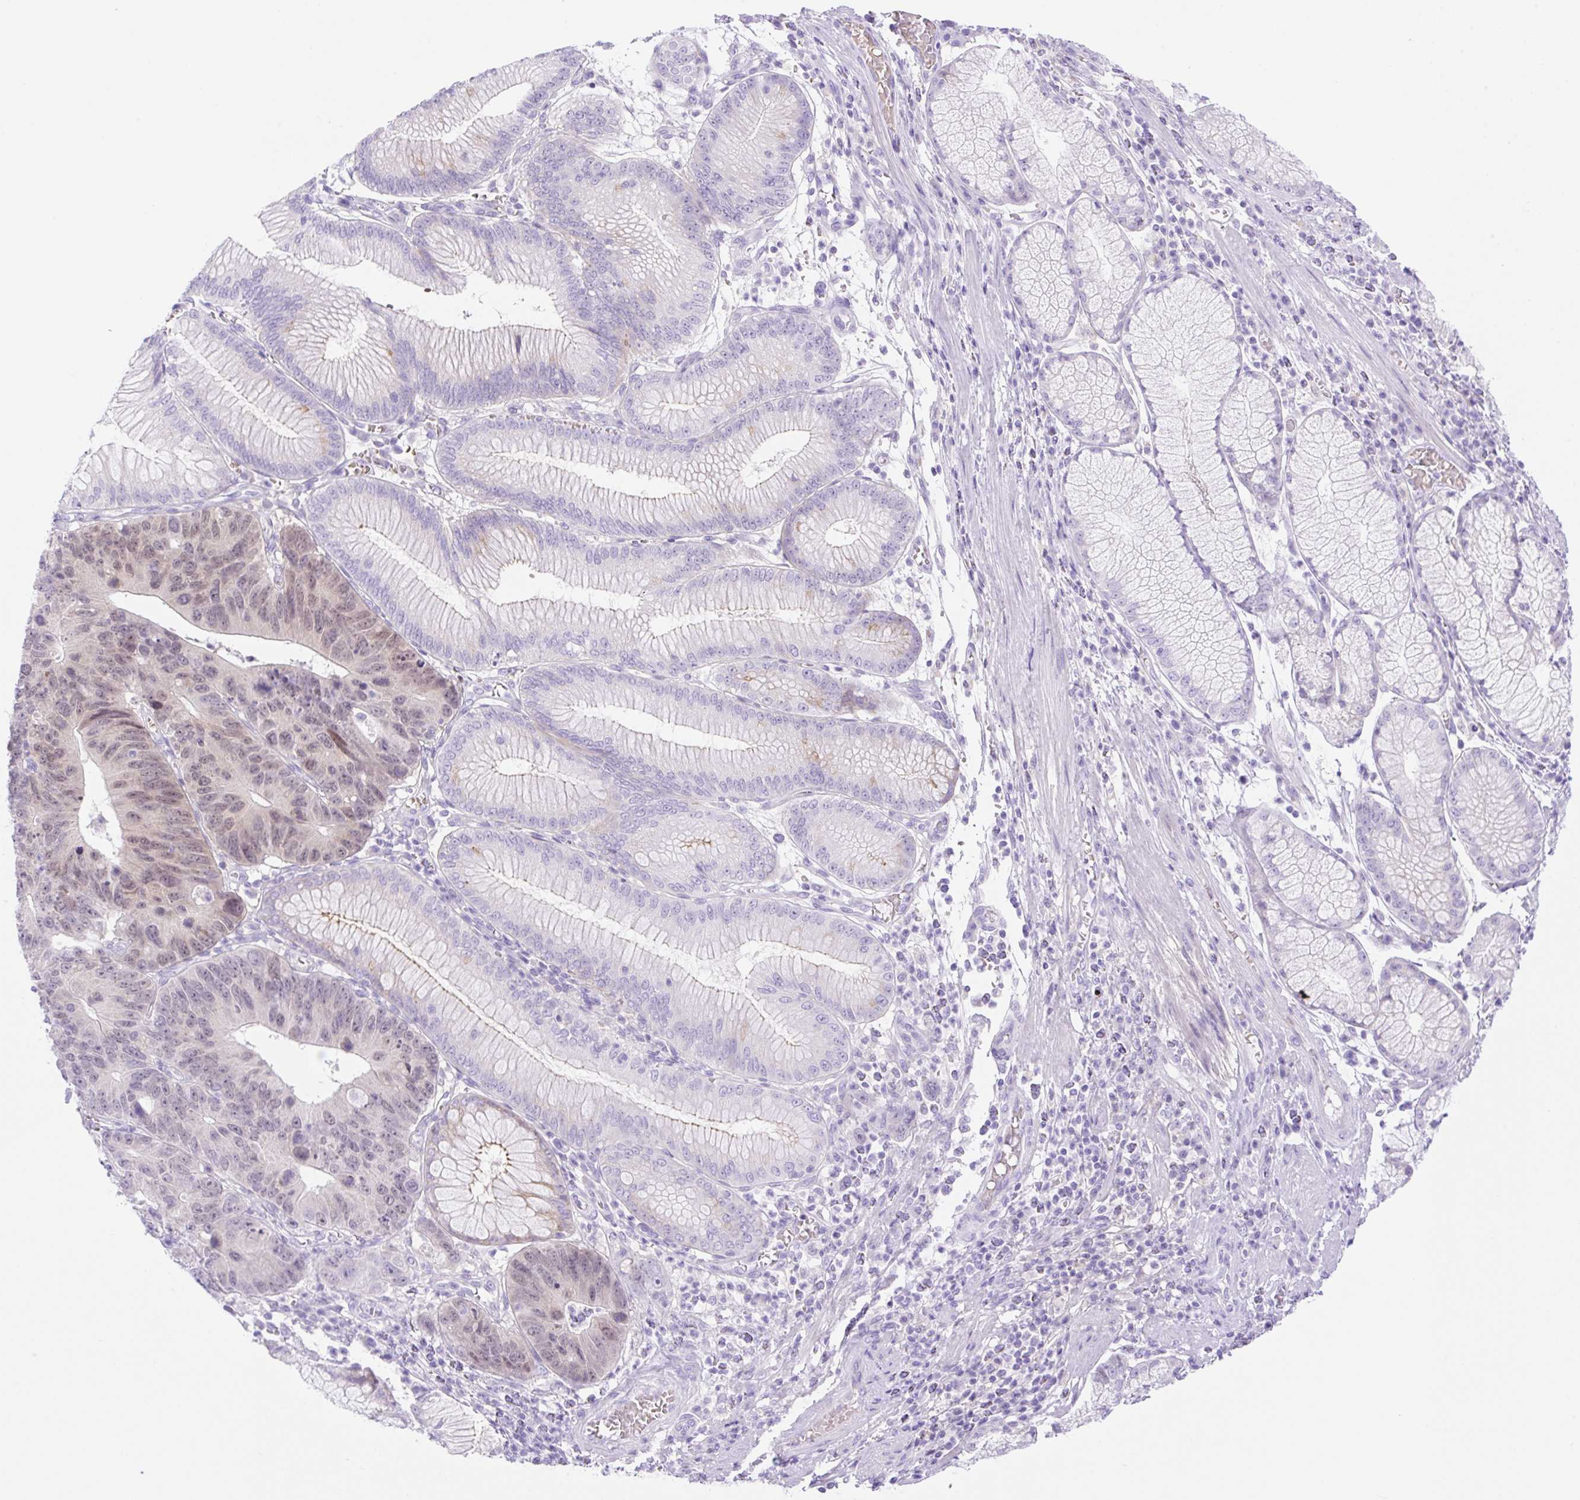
{"staining": {"intensity": "weak", "quantity": ">75%", "location": "nuclear"}, "tissue": "stomach cancer", "cell_type": "Tumor cells", "image_type": "cancer", "snomed": [{"axis": "morphology", "description": "Adenocarcinoma, NOS"}, {"axis": "topography", "description": "Stomach"}], "caption": "Approximately >75% of tumor cells in stomach cancer show weak nuclear protein expression as visualized by brown immunohistochemical staining.", "gene": "CDX1", "patient": {"sex": "male", "age": 59}}